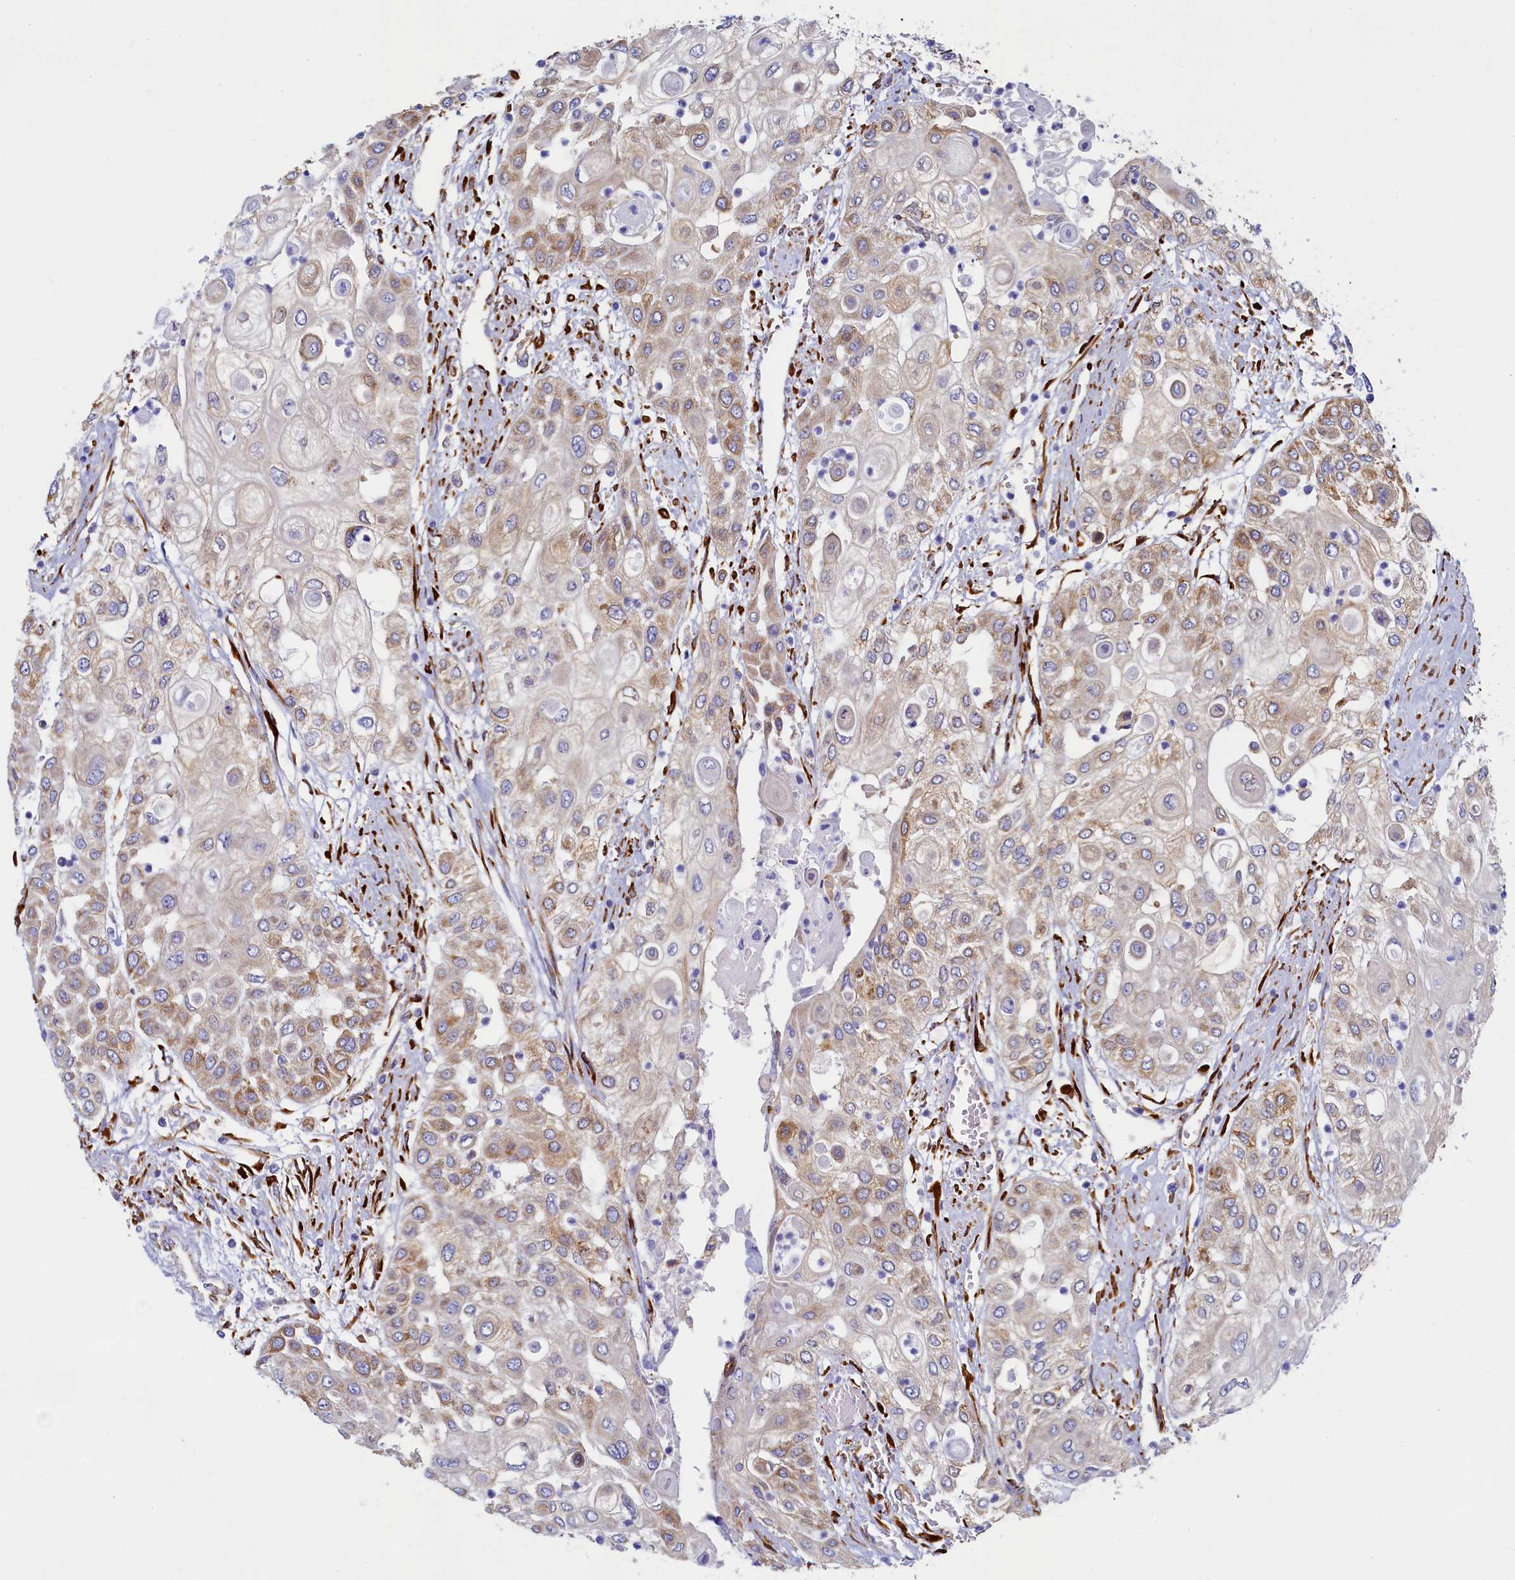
{"staining": {"intensity": "moderate", "quantity": ">75%", "location": "cytoplasmic/membranous"}, "tissue": "urothelial cancer", "cell_type": "Tumor cells", "image_type": "cancer", "snomed": [{"axis": "morphology", "description": "Urothelial carcinoma, High grade"}, {"axis": "topography", "description": "Urinary bladder"}], "caption": "Approximately >75% of tumor cells in urothelial cancer exhibit moderate cytoplasmic/membranous protein positivity as visualized by brown immunohistochemical staining.", "gene": "TMEM18", "patient": {"sex": "female", "age": 79}}